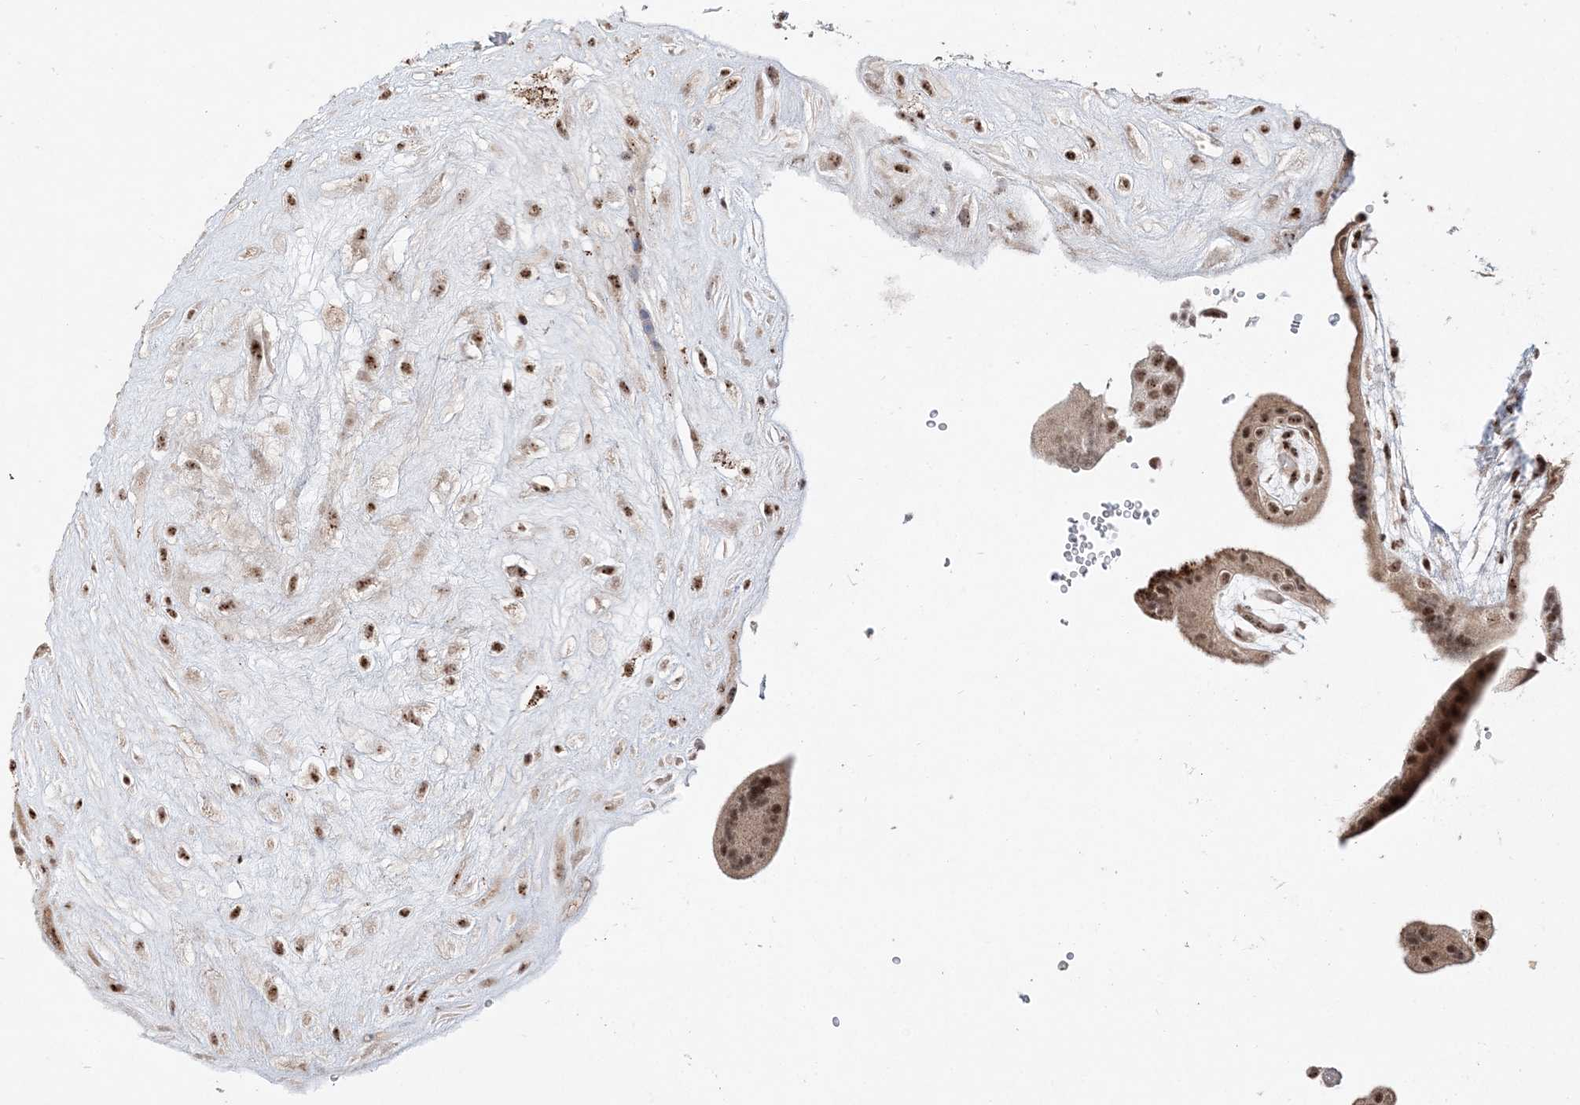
{"staining": {"intensity": "moderate", "quantity": "25%-75%", "location": "nuclear"}, "tissue": "placenta", "cell_type": "Trophoblastic cells", "image_type": "normal", "snomed": [{"axis": "morphology", "description": "Normal tissue, NOS"}, {"axis": "topography", "description": "Placenta"}], "caption": "Placenta stained with IHC reveals moderate nuclear staining in about 25%-75% of trophoblastic cells.", "gene": "RBM17", "patient": {"sex": "female", "age": 18}}